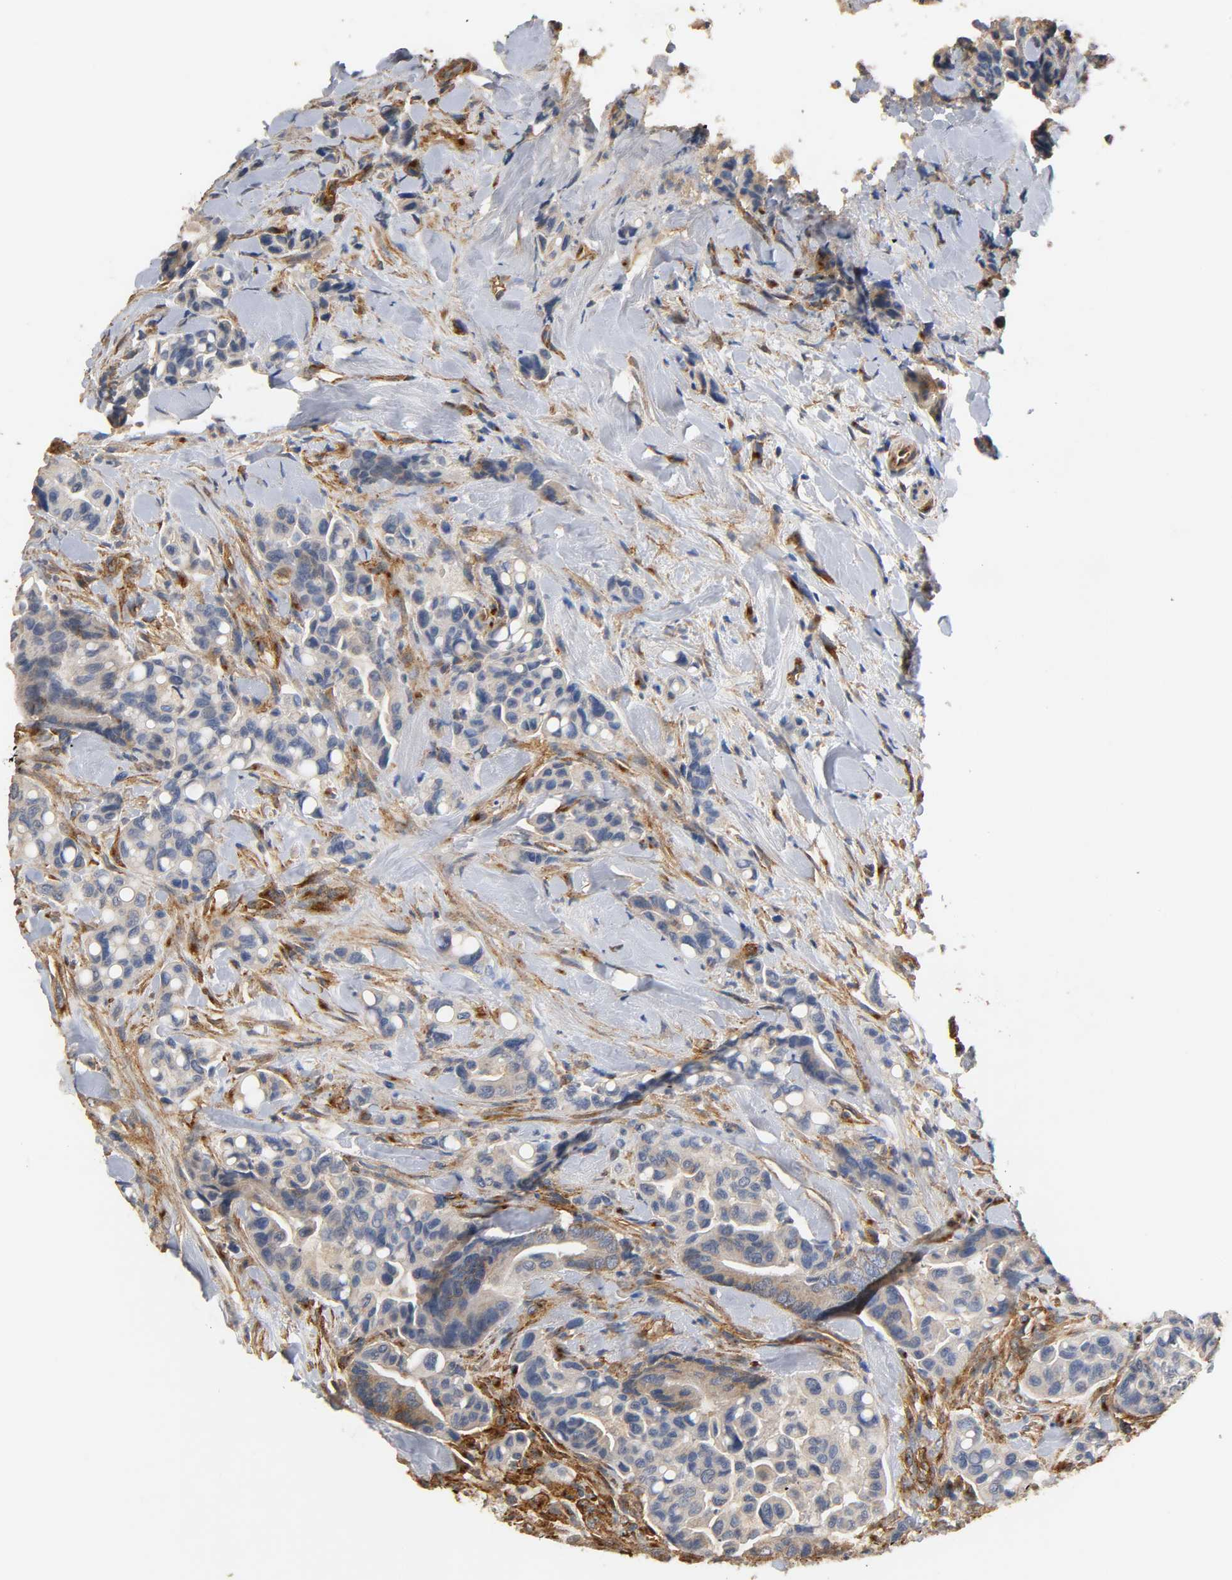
{"staining": {"intensity": "strong", "quantity": "25%-75%", "location": "cytoplasmic/membranous"}, "tissue": "colorectal cancer", "cell_type": "Tumor cells", "image_type": "cancer", "snomed": [{"axis": "morphology", "description": "Normal tissue, NOS"}, {"axis": "morphology", "description": "Adenocarcinoma, NOS"}, {"axis": "topography", "description": "Colon"}], "caption": "The photomicrograph displays staining of colorectal cancer, revealing strong cytoplasmic/membranous protein expression (brown color) within tumor cells.", "gene": "IFITM3", "patient": {"sex": "male", "age": 82}}